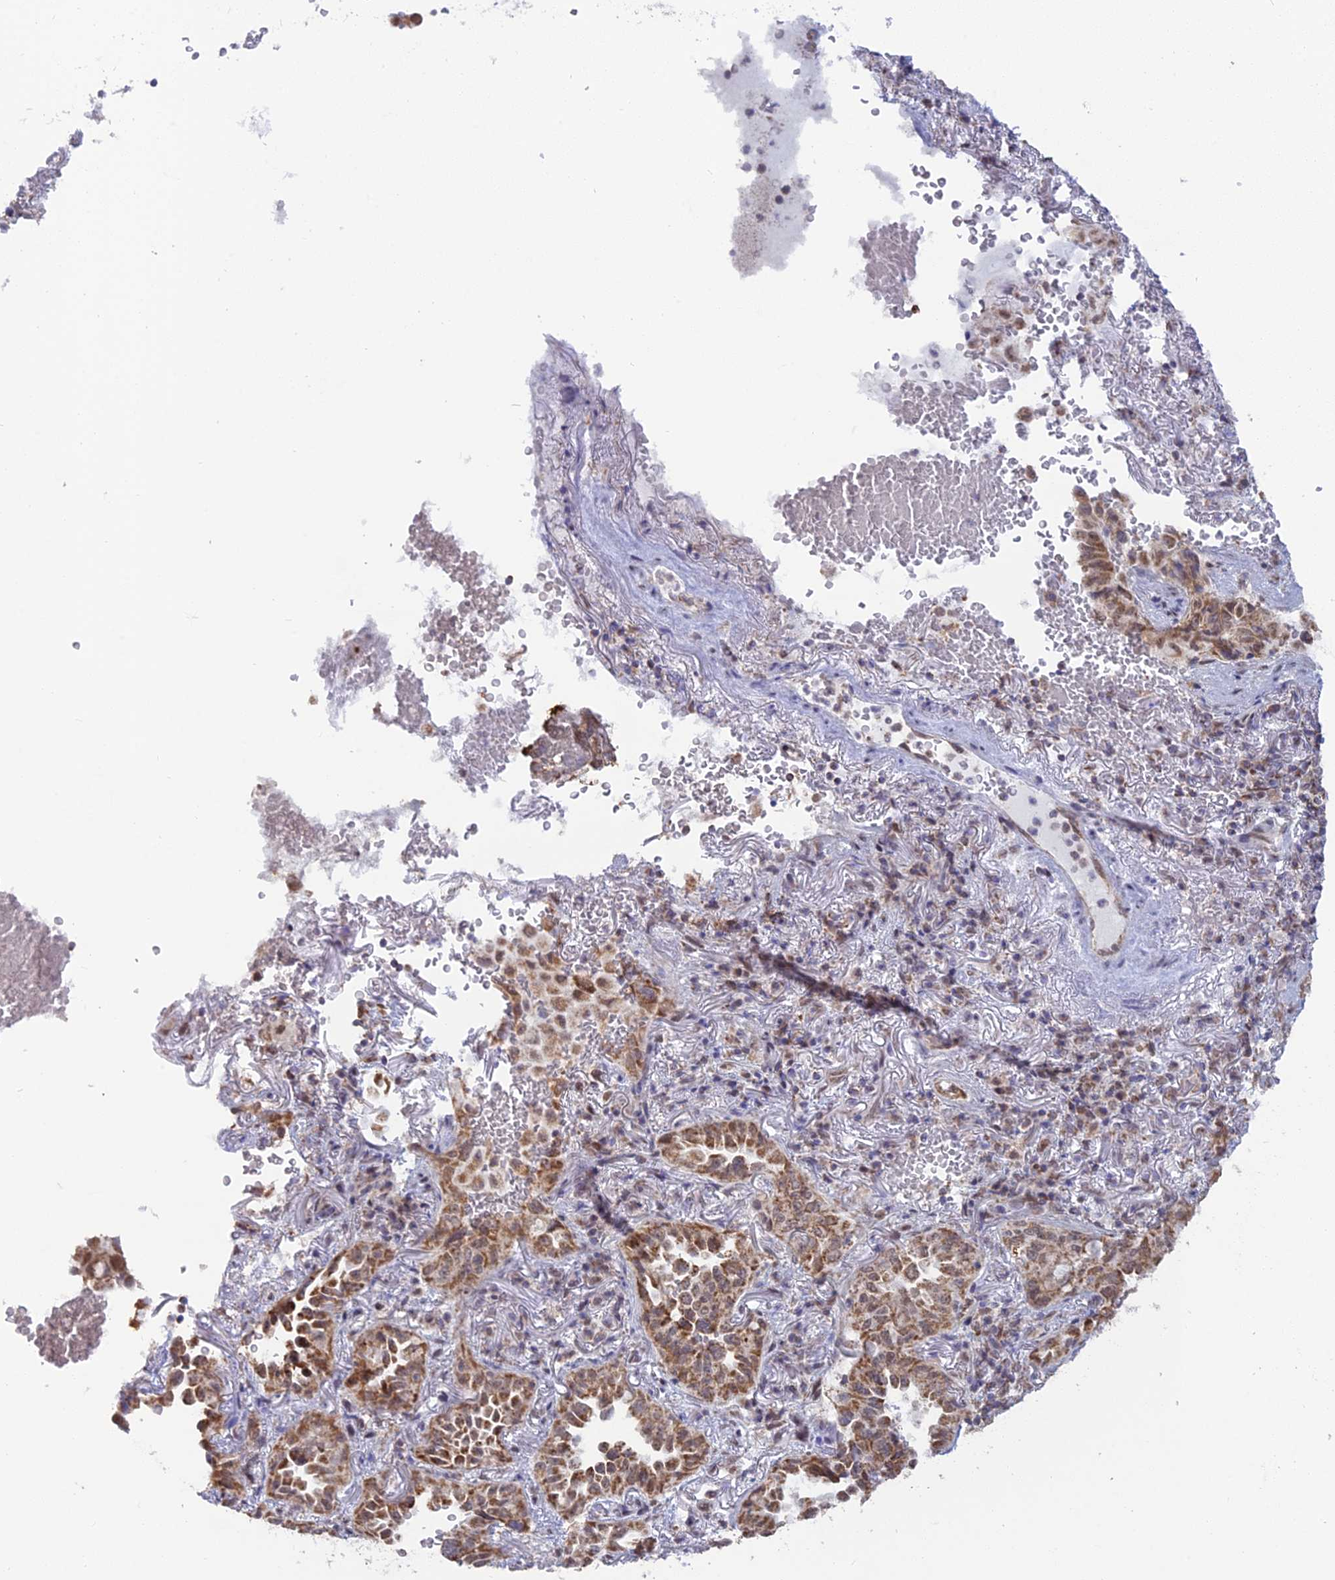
{"staining": {"intensity": "moderate", "quantity": ">75%", "location": "cytoplasmic/membranous"}, "tissue": "lung cancer", "cell_type": "Tumor cells", "image_type": "cancer", "snomed": [{"axis": "morphology", "description": "Adenocarcinoma, NOS"}, {"axis": "topography", "description": "Lung"}], "caption": "Immunohistochemistry (DAB (3,3'-diaminobenzidine)) staining of human lung cancer (adenocarcinoma) shows moderate cytoplasmic/membranous protein expression in approximately >75% of tumor cells.", "gene": "ARHGAP40", "patient": {"sex": "female", "age": 69}}